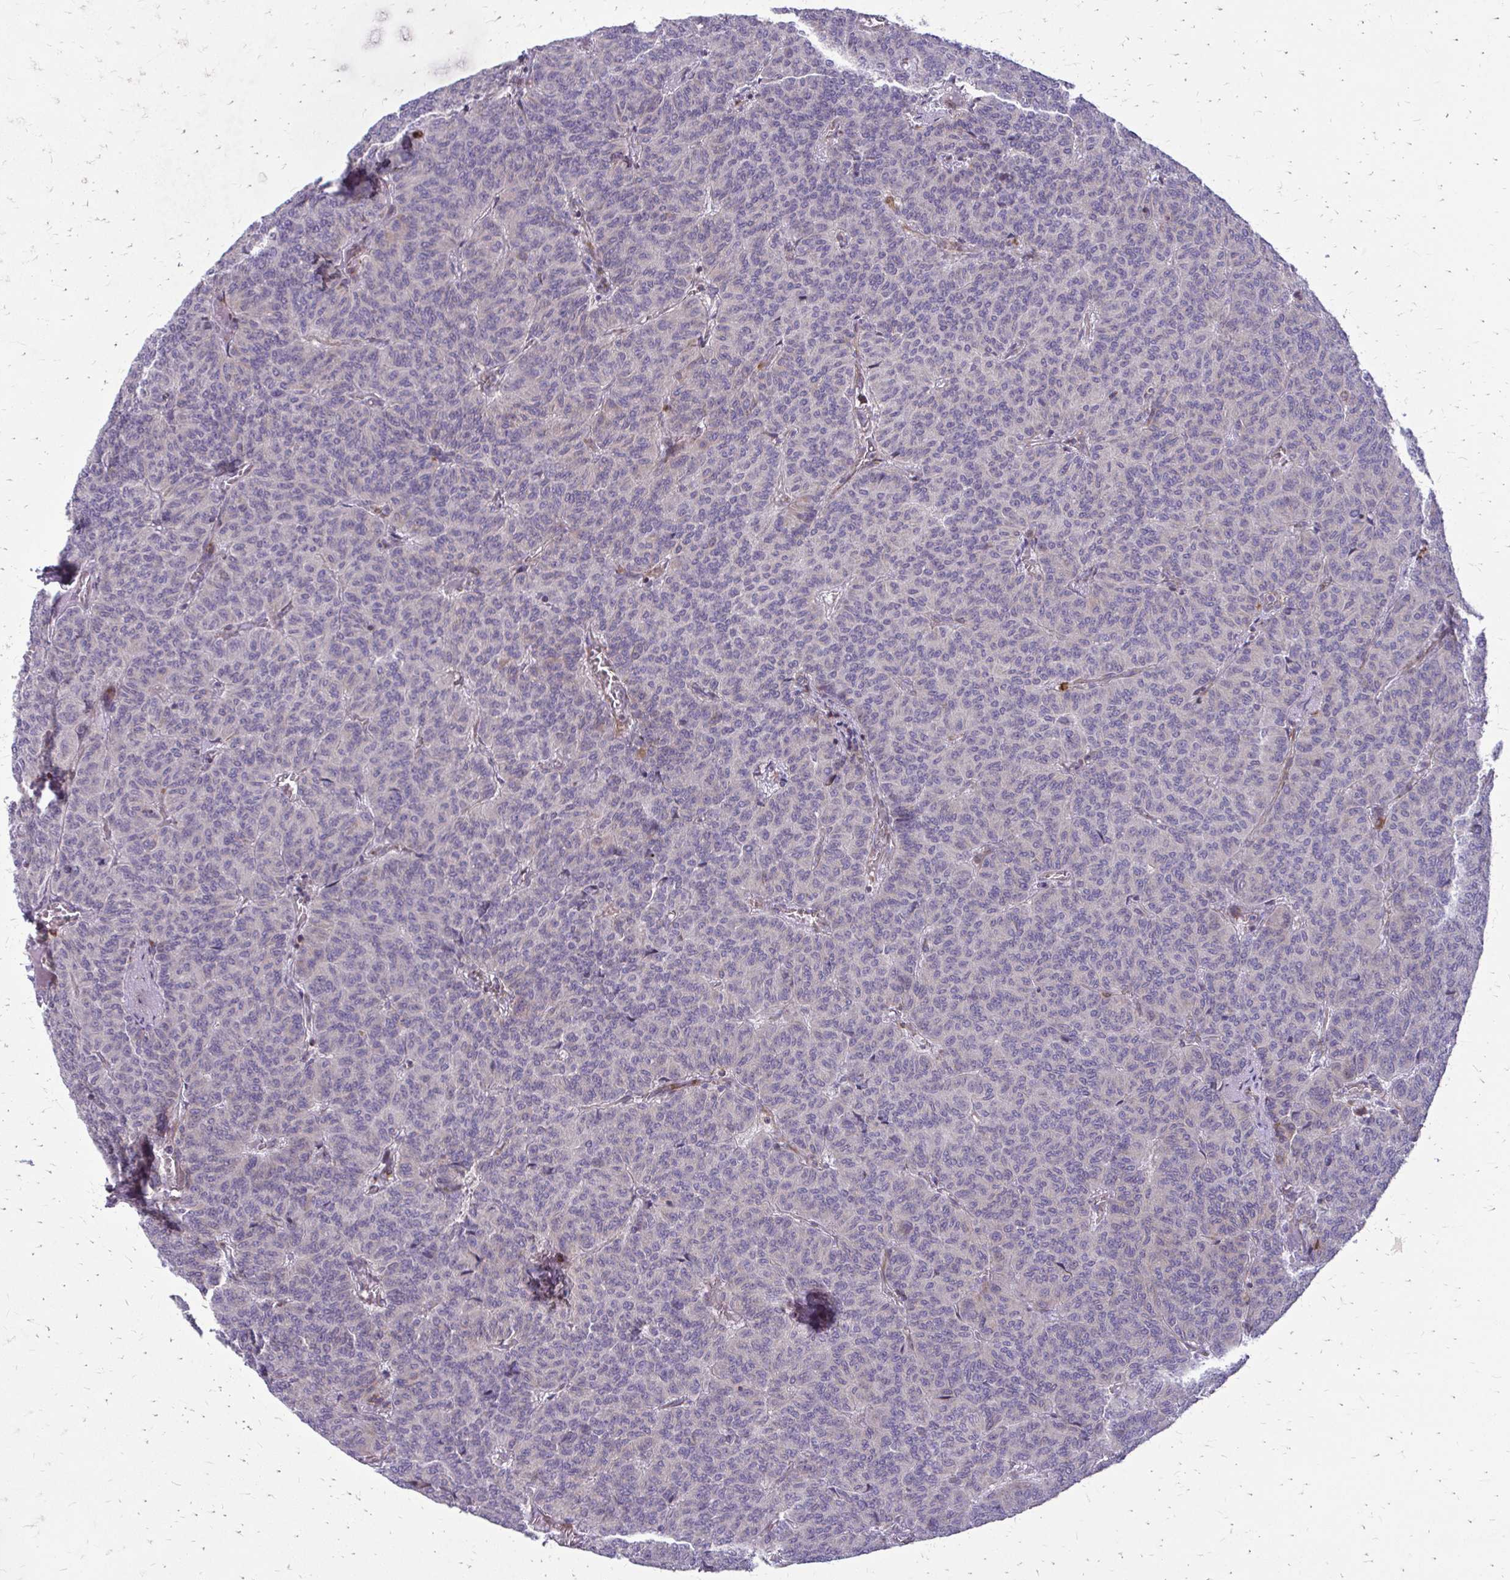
{"staining": {"intensity": "weak", "quantity": "<25%", "location": "cytoplasmic/membranous,nuclear"}, "tissue": "carcinoid", "cell_type": "Tumor cells", "image_type": "cancer", "snomed": [{"axis": "morphology", "description": "Carcinoid, malignant, NOS"}, {"axis": "topography", "description": "Lung"}], "caption": "High power microscopy histopathology image of an IHC photomicrograph of carcinoid, revealing no significant staining in tumor cells.", "gene": "FUNDC2", "patient": {"sex": "male", "age": 61}}